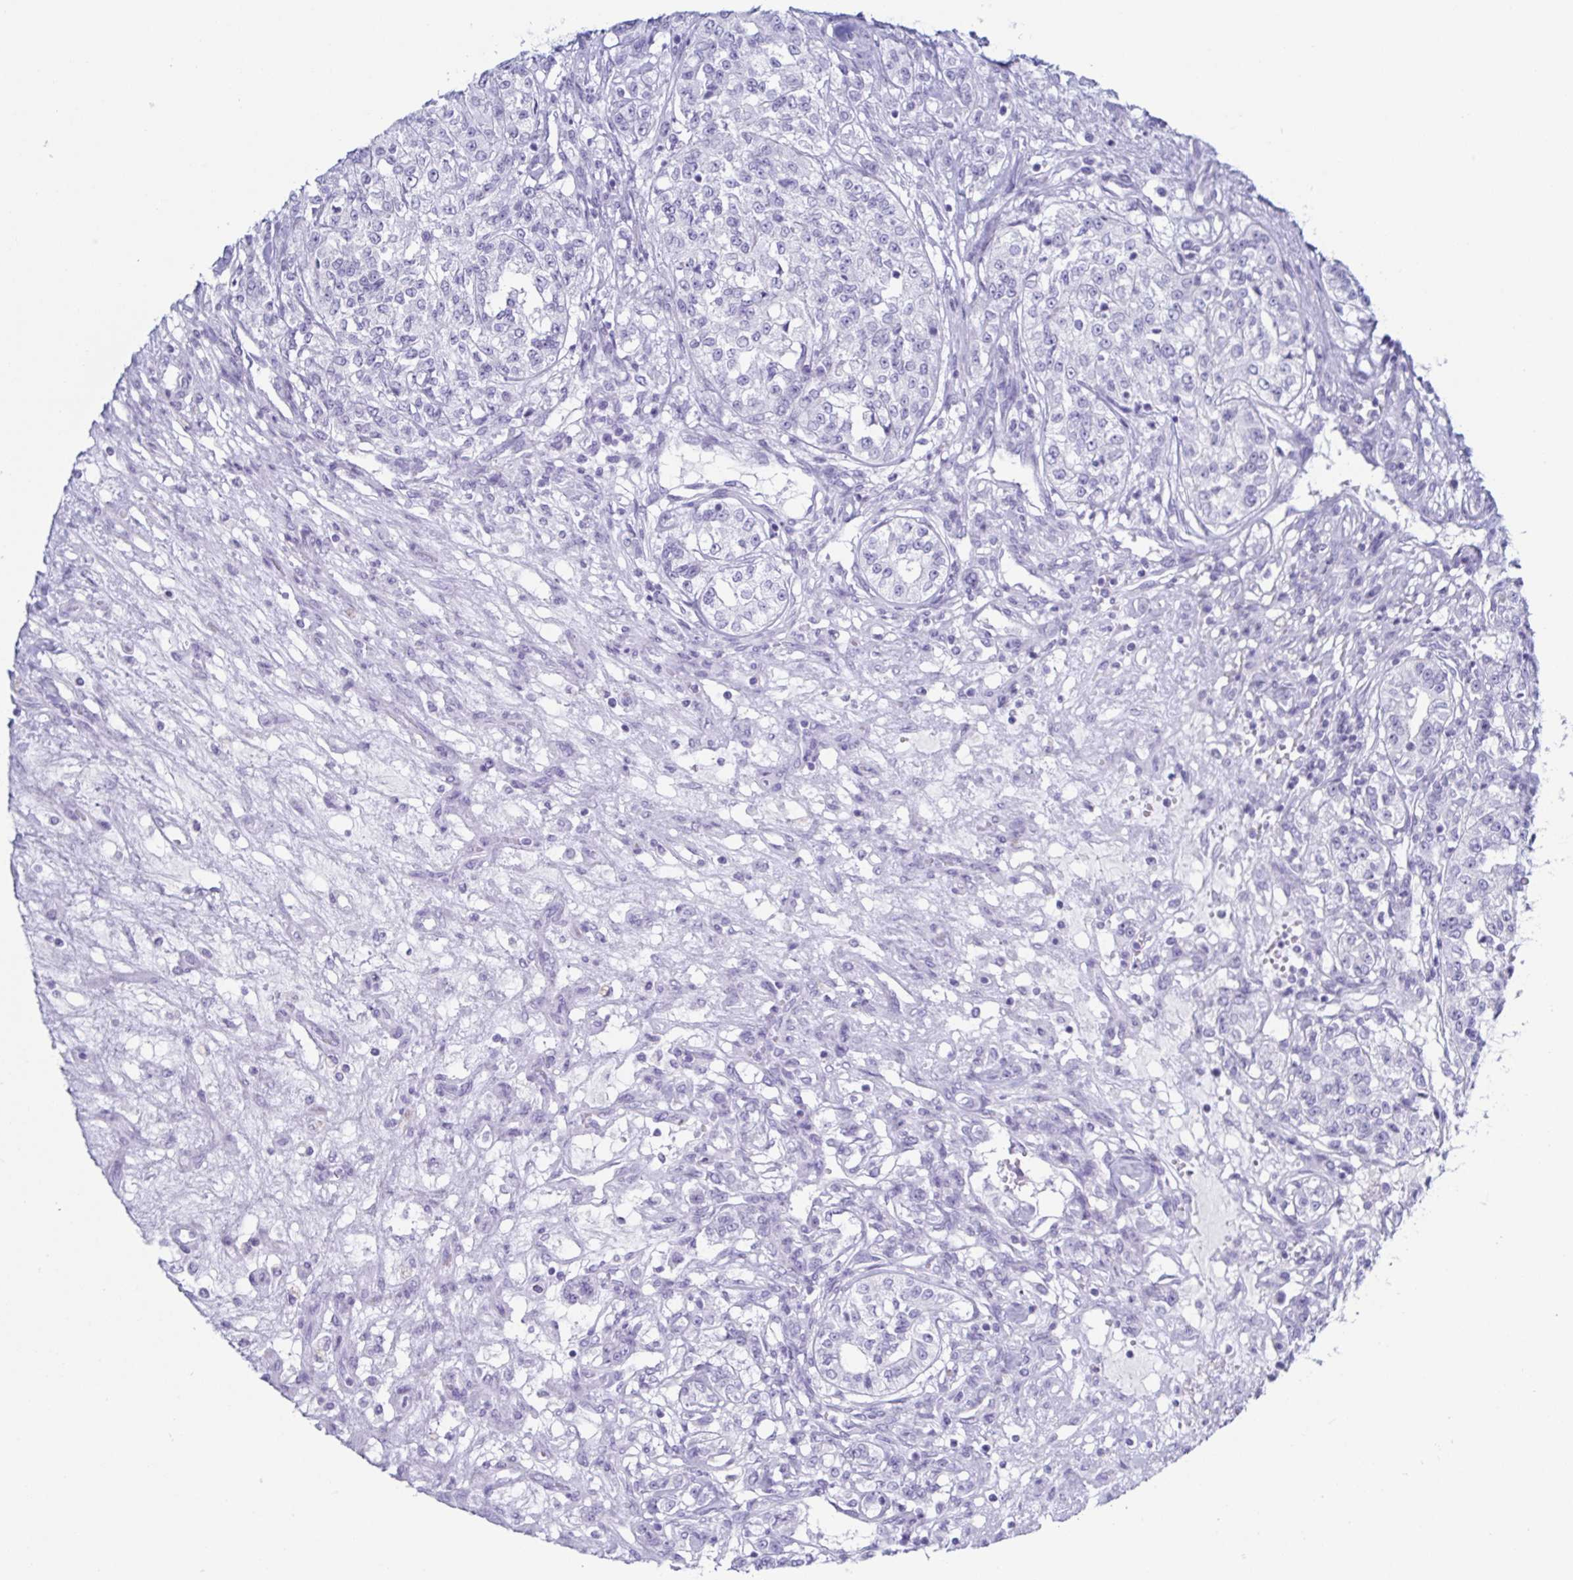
{"staining": {"intensity": "negative", "quantity": "none", "location": "none"}, "tissue": "renal cancer", "cell_type": "Tumor cells", "image_type": "cancer", "snomed": [{"axis": "morphology", "description": "Adenocarcinoma, NOS"}, {"axis": "topography", "description": "Kidney"}], "caption": "Tumor cells are negative for protein expression in human renal cancer (adenocarcinoma). (Brightfield microscopy of DAB immunohistochemistry at high magnification).", "gene": "ZG16B", "patient": {"sex": "female", "age": 63}}